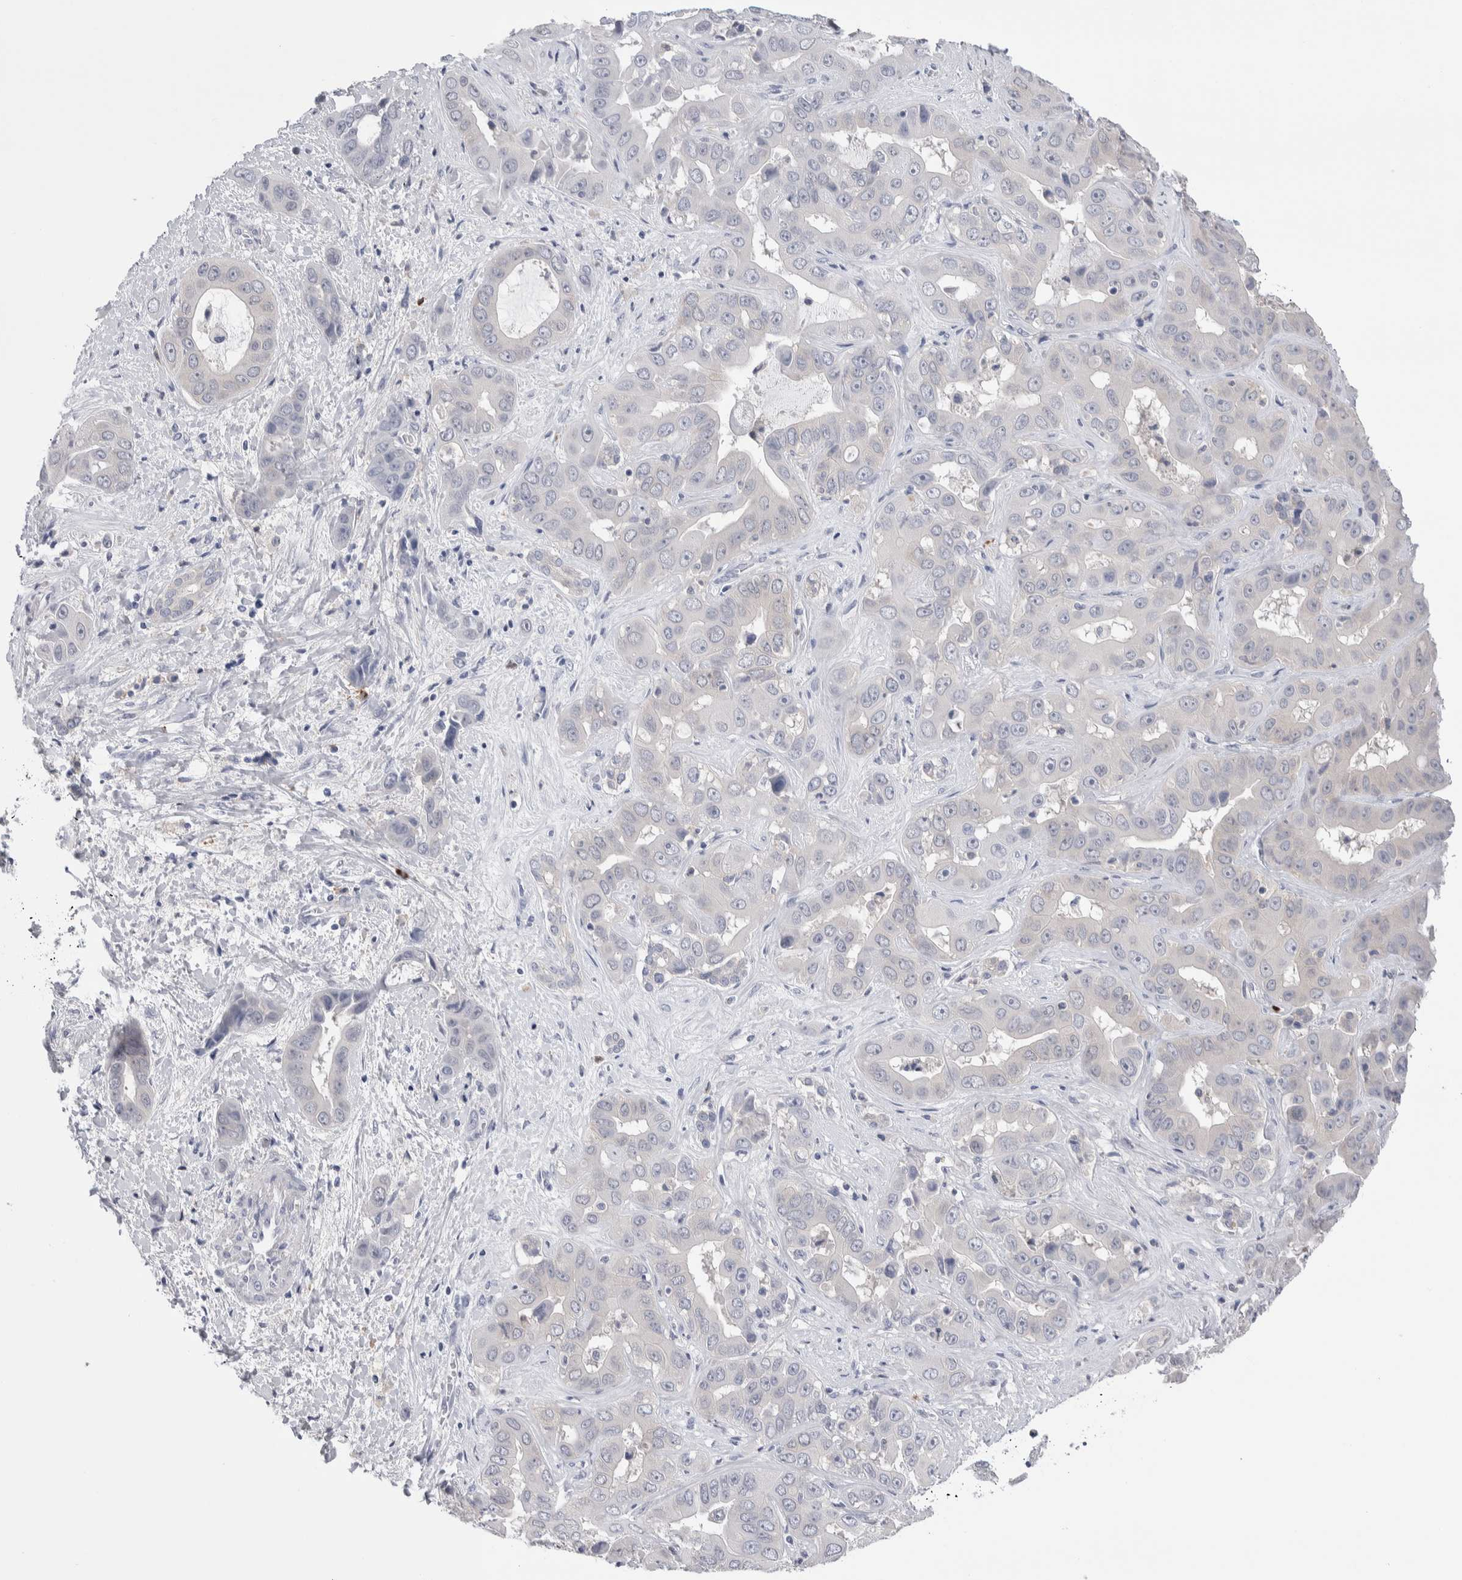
{"staining": {"intensity": "negative", "quantity": "none", "location": "none"}, "tissue": "liver cancer", "cell_type": "Tumor cells", "image_type": "cancer", "snomed": [{"axis": "morphology", "description": "Cholangiocarcinoma"}, {"axis": "topography", "description": "Liver"}], "caption": "IHC of human liver cholangiocarcinoma demonstrates no staining in tumor cells.", "gene": "LURAP1L", "patient": {"sex": "female", "age": 52}}